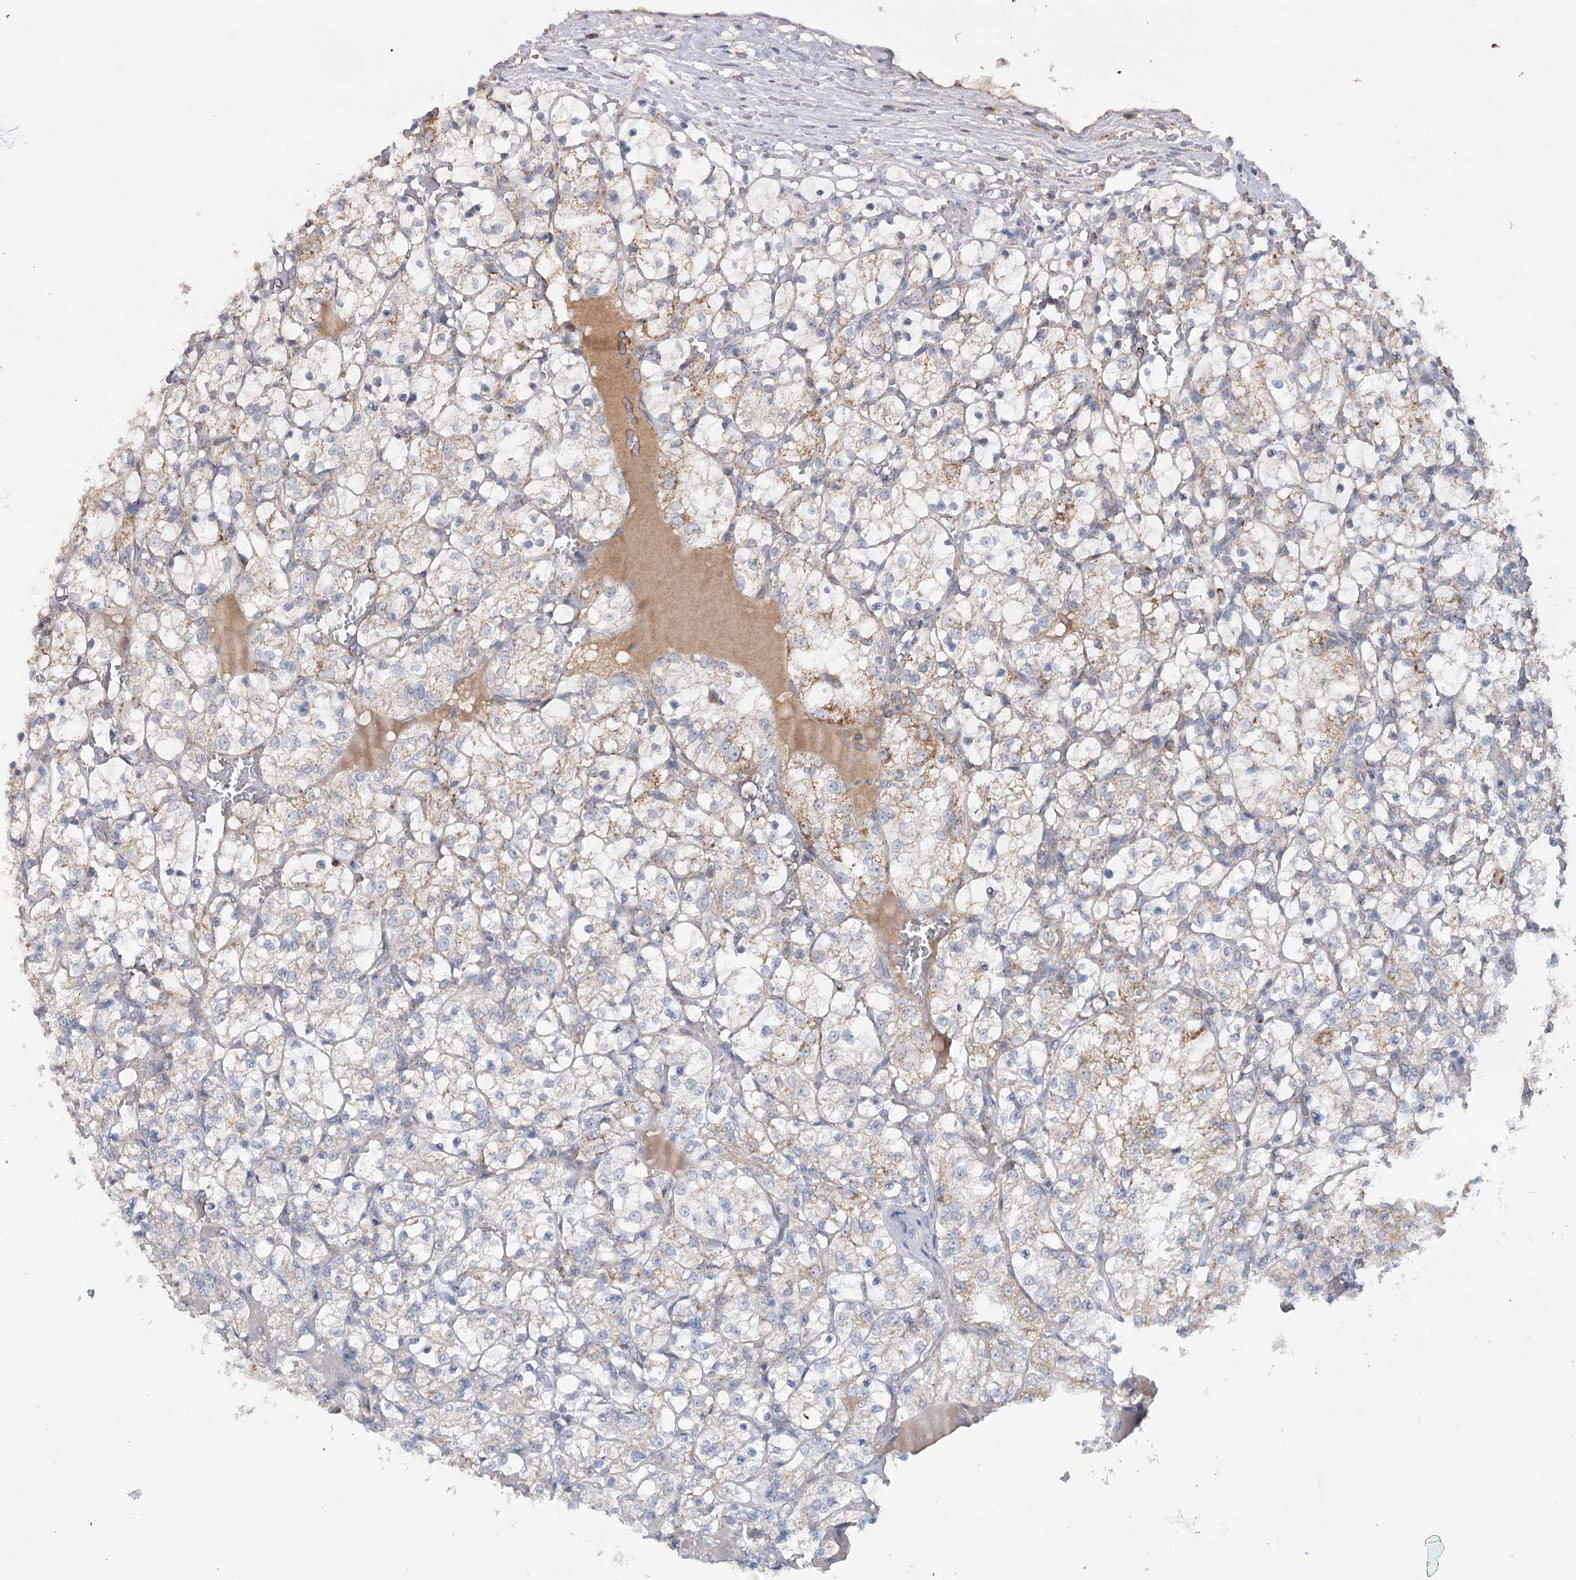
{"staining": {"intensity": "negative", "quantity": "none", "location": "none"}, "tissue": "renal cancer", "cell_type": "Tumor cells", "image_type": "cancer", "snomed": [{"axis": "morphology", "description": "Adenocarcinoma, NOS"}, {"axis": "topography", "description": "Kidney"}], "caption": "The IHC micrograph has no significant staining in tumor cells of adenocarcinoma (renal) tissue.", "gene": "MRPL44", "patient": {"sex": "female", "age": 69}}